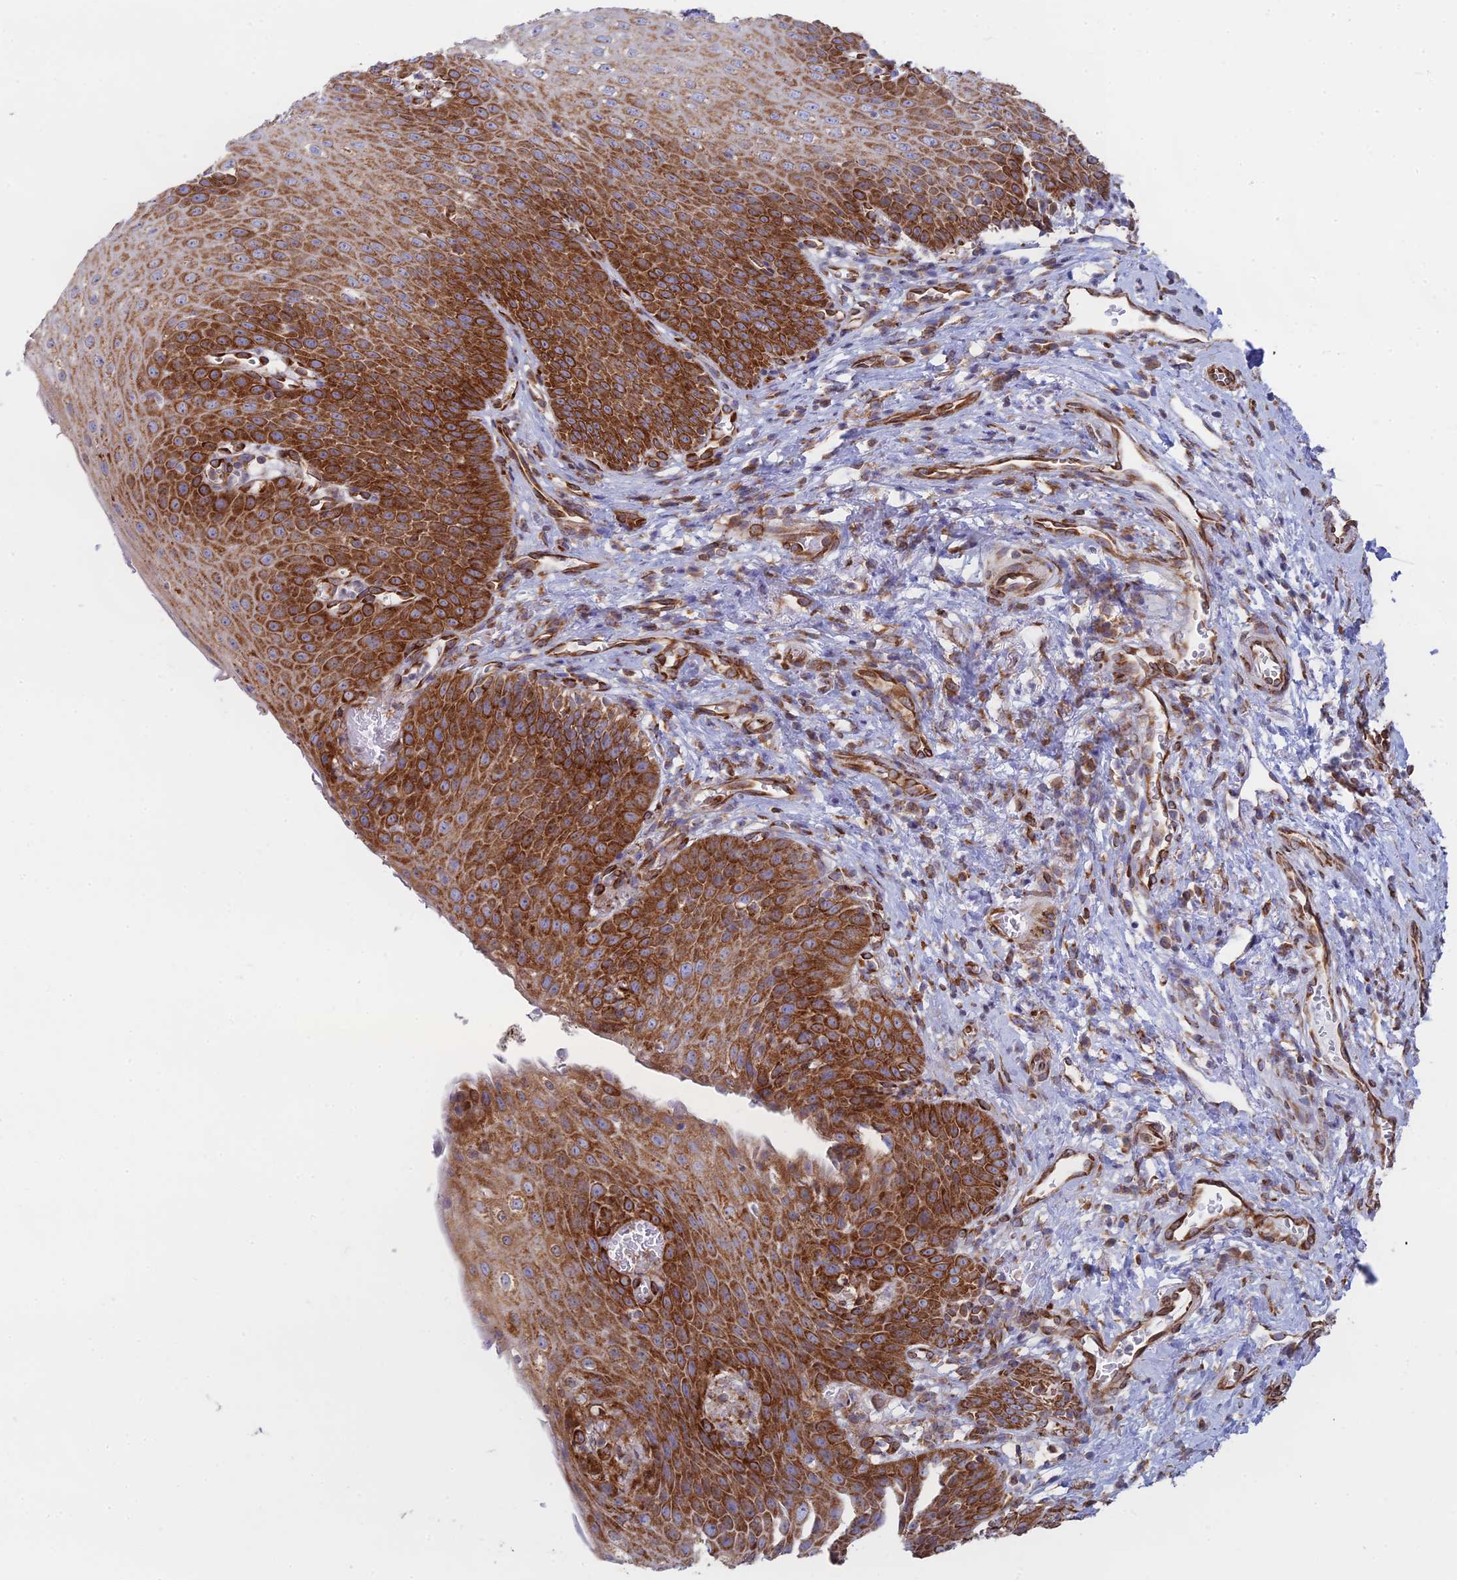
{"staining": {"intensity": "strong", "quantity": ">75%", "location": "cytoplasmic/membranous"}, "tissue": "esophagus", "cell_type": "Squamous epithelial cells", "image_type": "normal", "snomed": [{"axis": "morphology", "description": "Normal tissue, NOS"}, {"axis": "topography", "description": "Esophagus"}], "caption": "Immunohistochemistry of benign esophagus exhibits high levels of strong cytoplasmic/membranous expression in about >75% of squamous epithelial cells.", "gene": "CCDC69", "patient": {"sex": "male", "age": 71}}